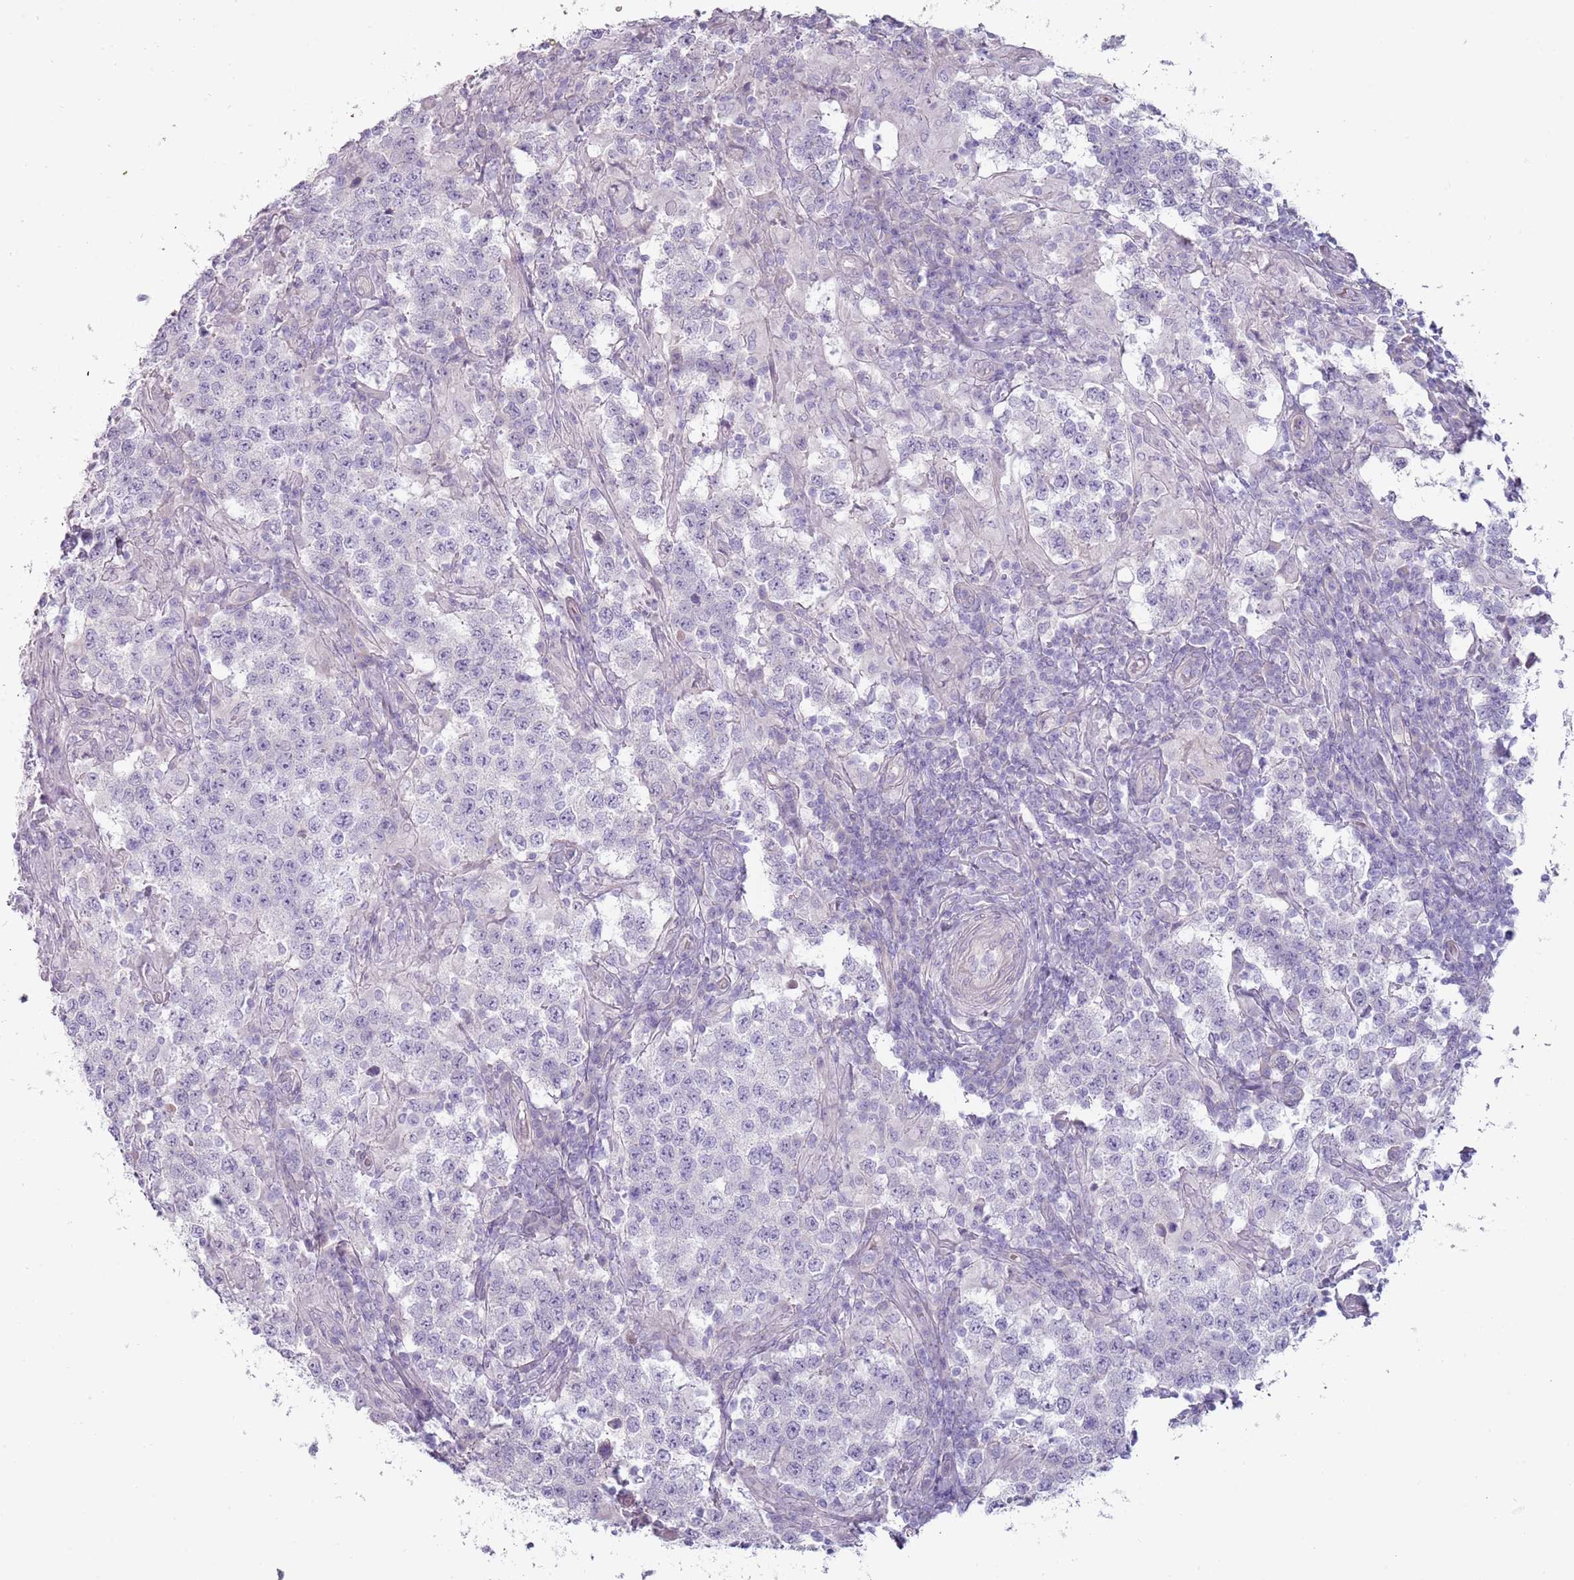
{"staining": {"intensity": "negative", "quantity": "none", "location": "none"}, "tissue": "testis cancer", "cell_type": "Tumor cells", "image_type": "cancer", "snomed": [{"axis": "morphology", "description": "Seminoma, NOS"}, {"axis": "morphology", "description": "Carcinoma, Embryonal, NOS"}, {"axis": "topography", "description": "Testis"}], "caption": "Tumor cells show no significant protein positivity in testis cancer (seminoma).", "gene": "RFX2", "patient": {"sex": "male", "age": 41}}